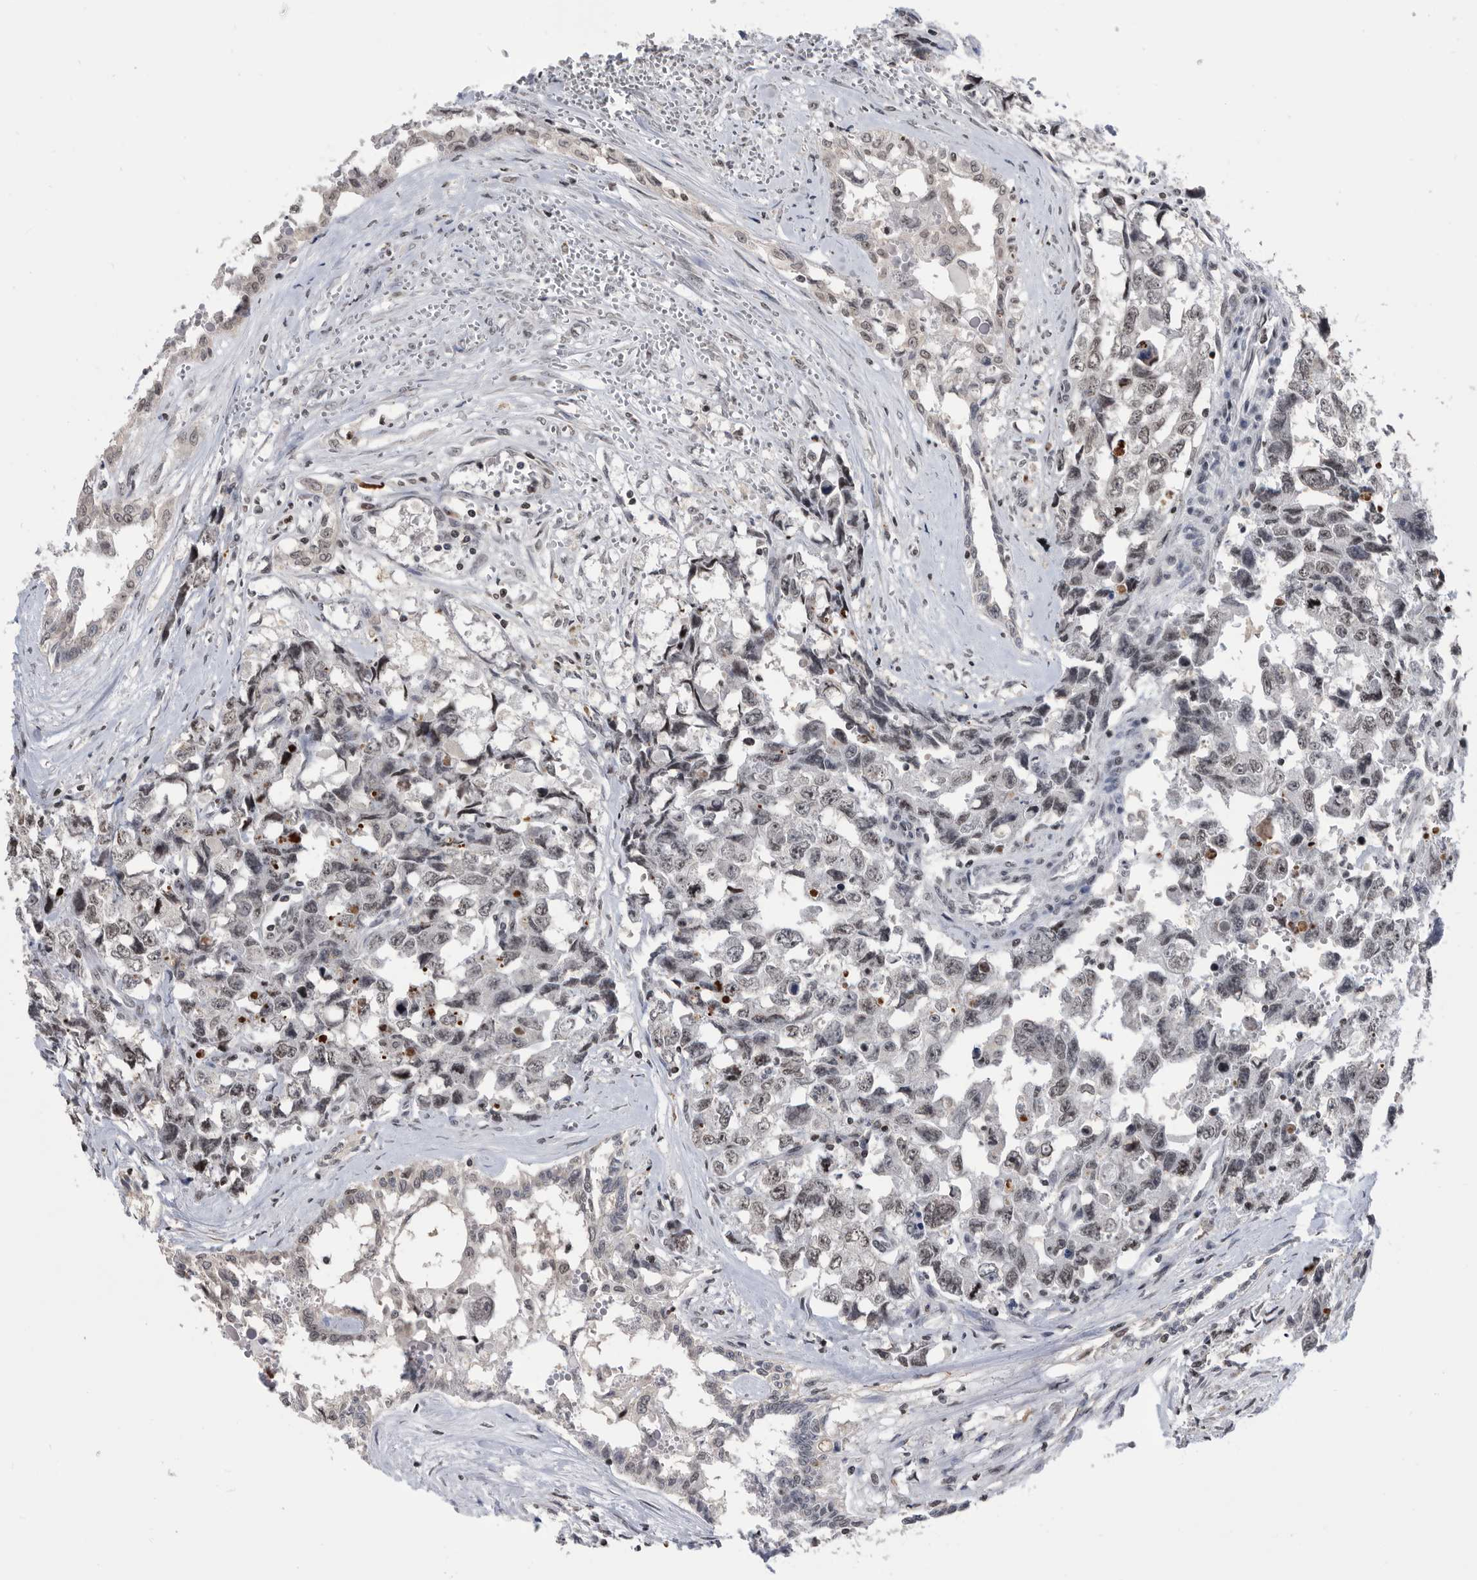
{"staining": {"intensity": "weak", "quantity": "25%-75%", "location": "nuclear"}, "tissue": "testis cancer", "cell_type": "Tumor cells", "image_type": "cancer", "snomed": [{"axis": "morphology", "description": "Carcinoma, Embryonal, NOS"}, {"axis": "topography", "description": "Testis"}], "caption": "The image reveals a brown stain indicating the presence of a protein in the nuclear of tumor cells in testis embryonal carcinoma. (Stains: DAB (3,3'-diaminobenzidine) in brown, nuclei in blue, Microscopy: brightfield microscopy at high magnification).", "gene": "TSTD1", "patient": {"sex": "male", "age": 31}}